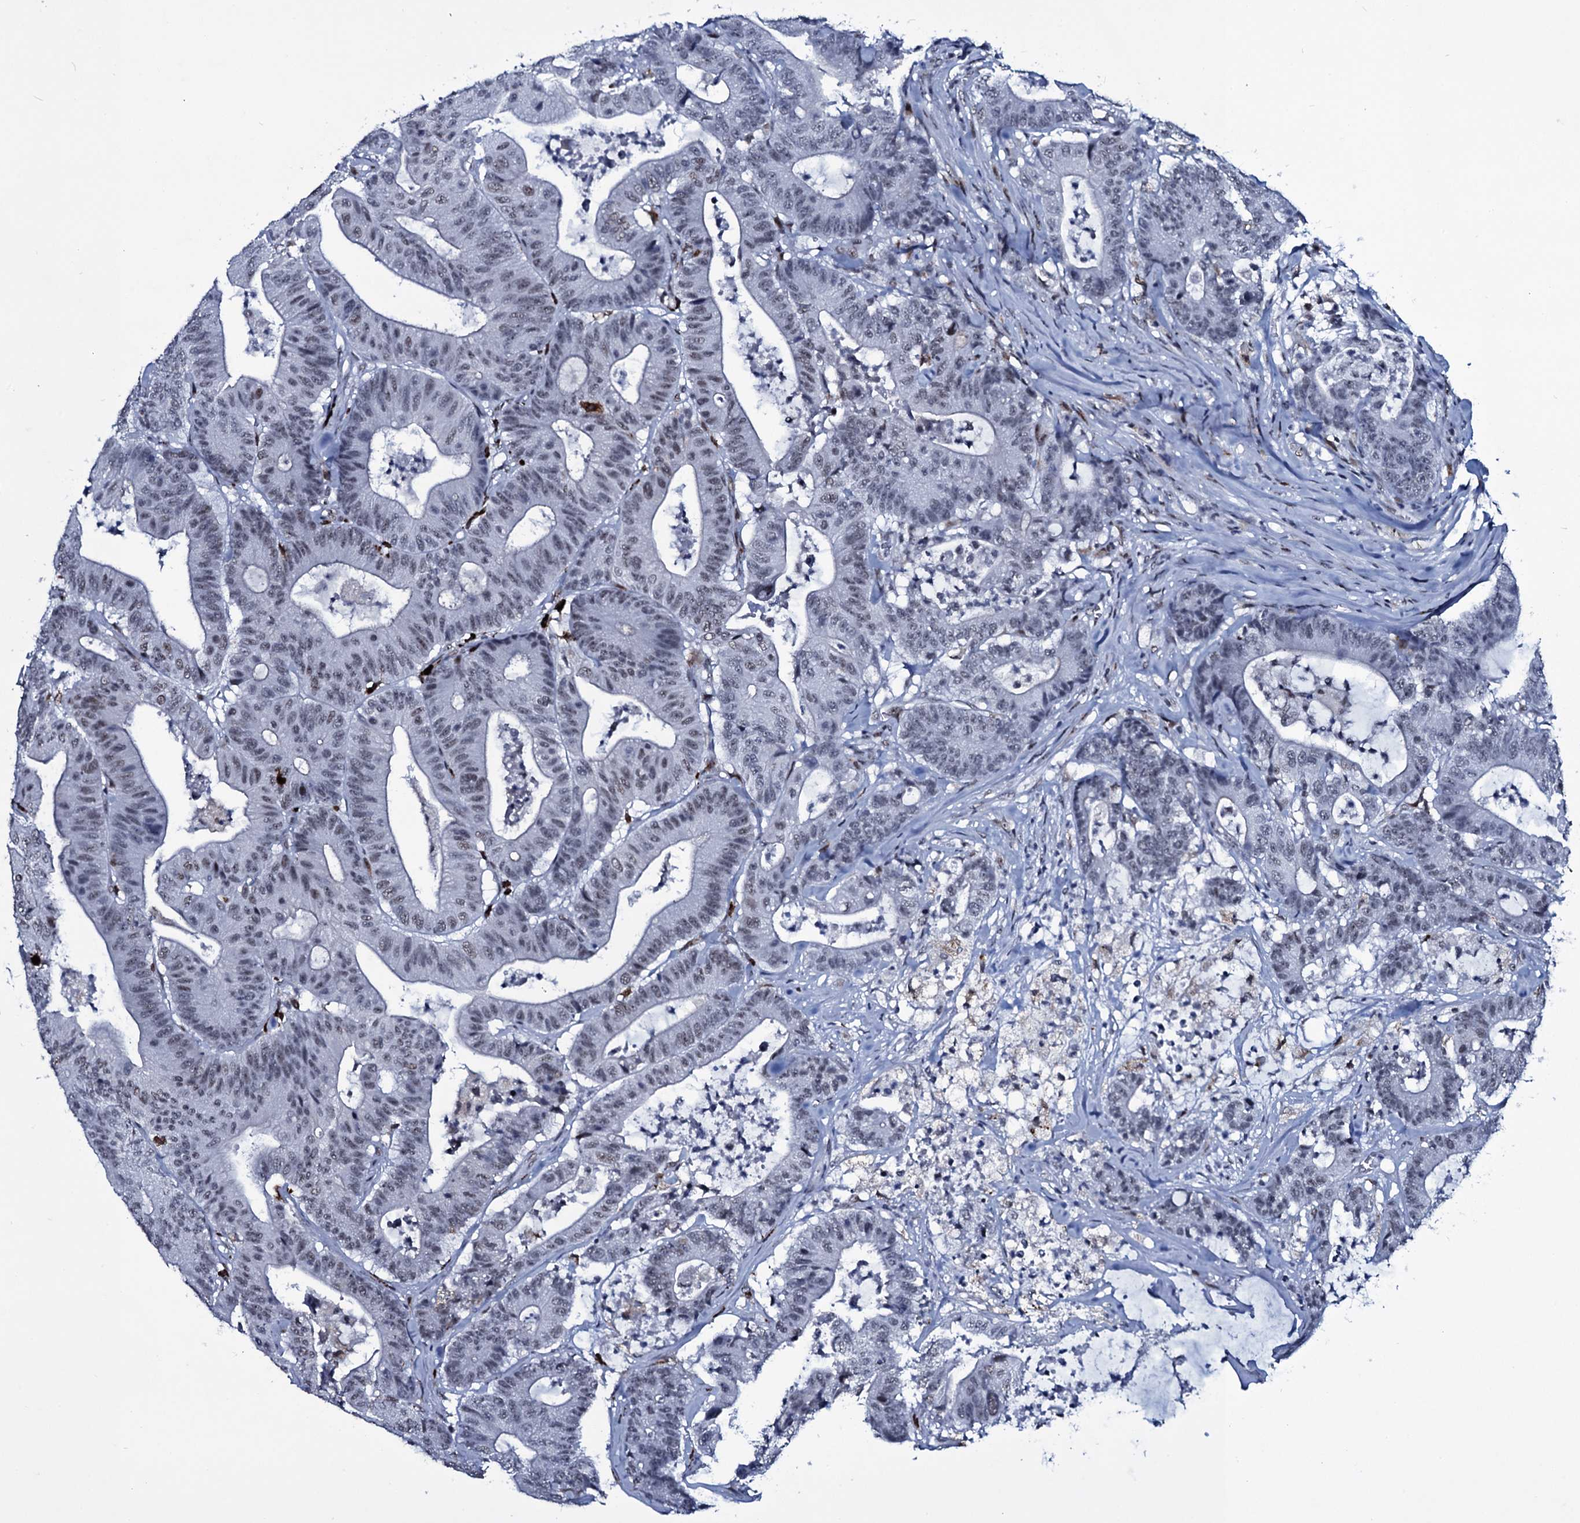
{"staining": {"intensity": "weak", "quantity": "<25%", "location": "nuclear"}, "tissue": "colorectal cancer", "cell_type": "Tumor cells", "image_type": "cancer", "snomed": [{"axis": "morphology", "description": "Adenocarcinoma, NOS"}, {"axis": "topography", "description": "Colon"}], "caption": "A histopathology image of colorectal adenocarcinoma stained for a protein shows no brown staining in tumor cells.", "gene": "ZMIZ2", "patient": {"sex": "female", "age": 84}}